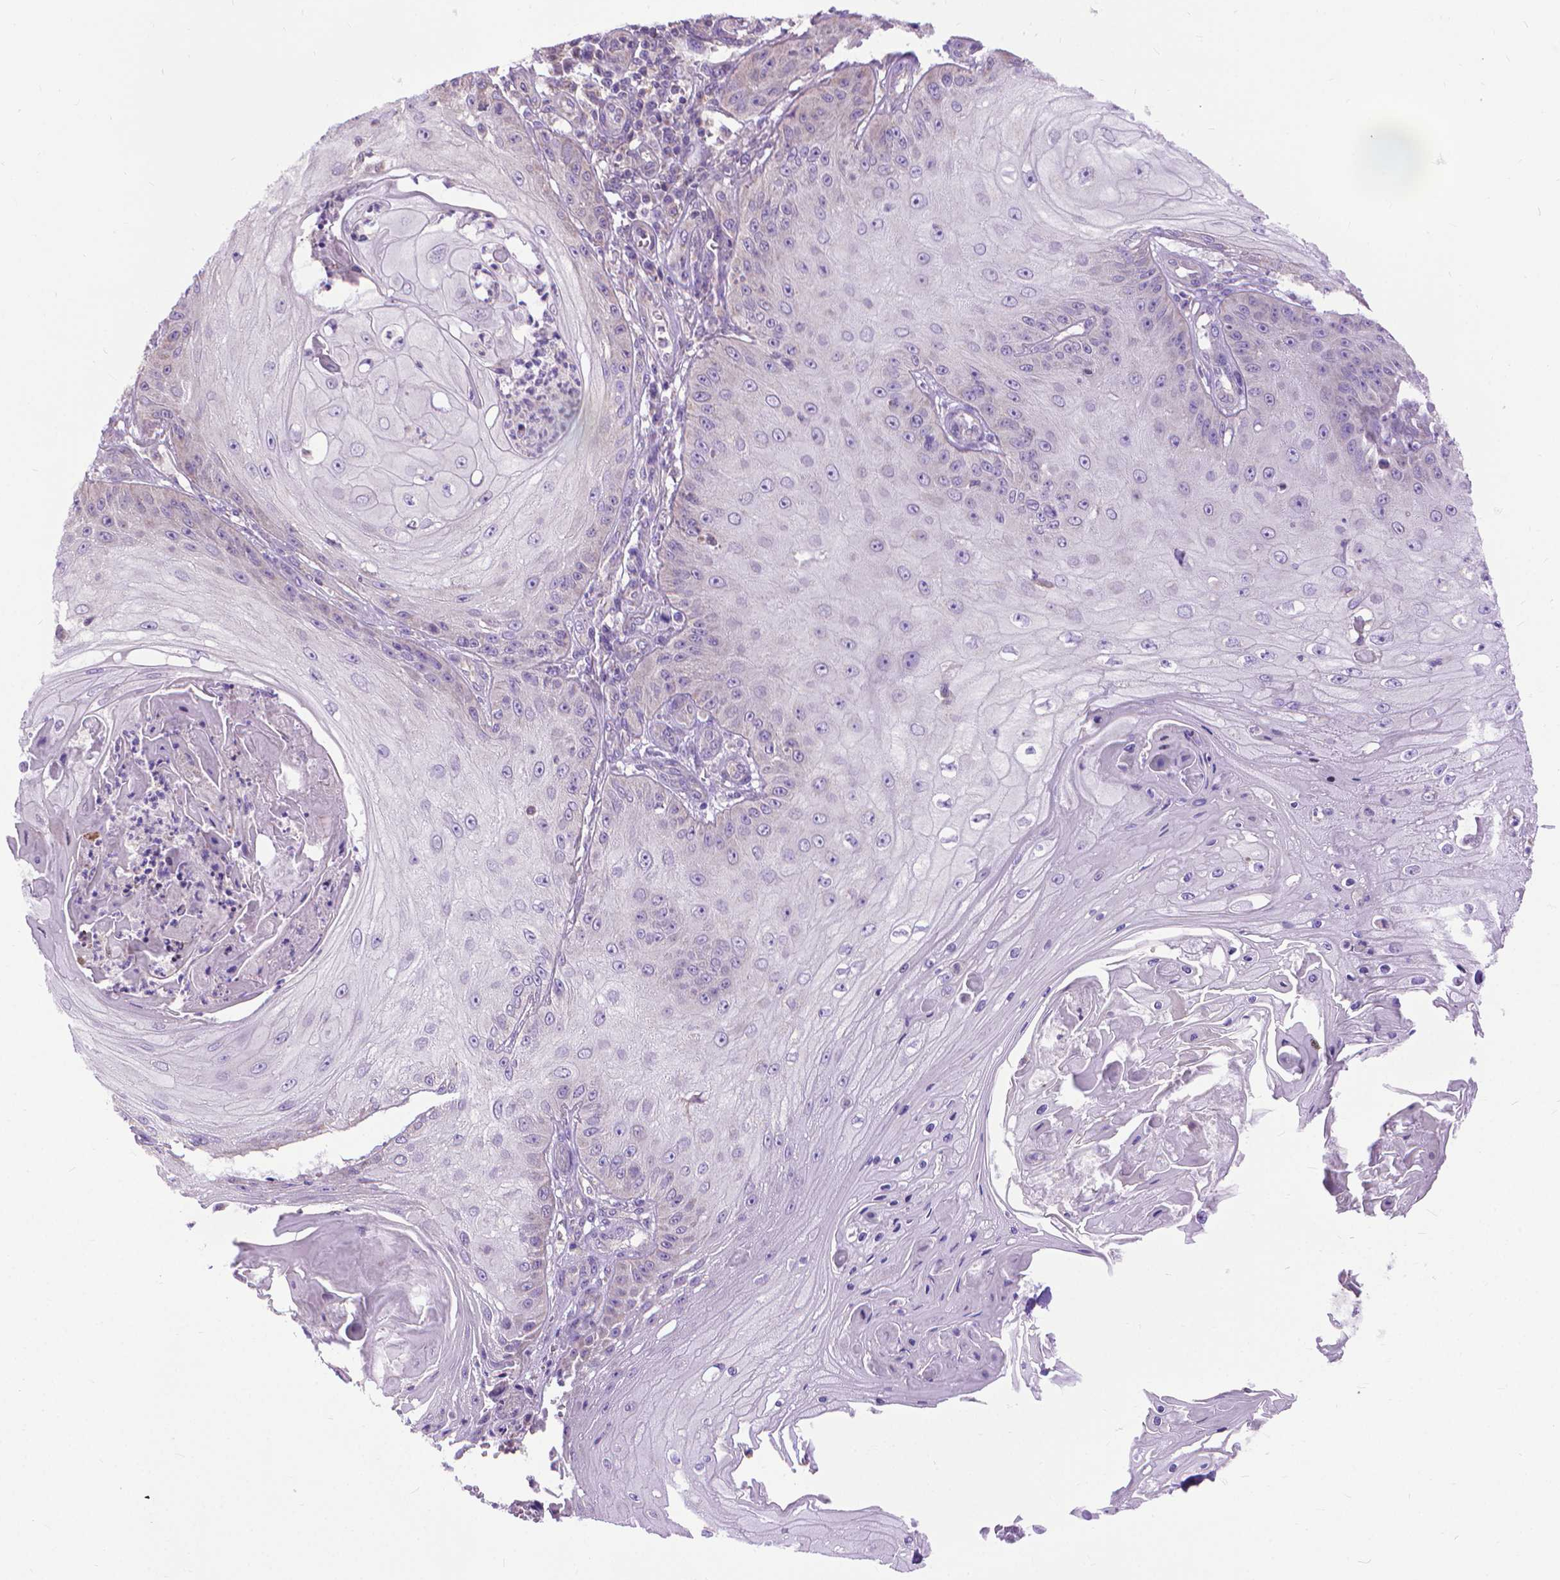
{"staining": {"intensity": "negative", "quantity": "none", "location": "none"}, "tissue": "skin cancer", "cell_type": "Tumor cells", "image_type": "cancer", "snomed": [{"axis": "morphology", "description": "Squamous cell carcinoma, NOS"}, {"axis": "topography", "description": "Skin"}], "caption": "IHC micrograph of neoplastic tissue: human skin squamous cell carcinoma stained with DAB displays no significant protein expression in tumor cells.", "gene": "SYN1", "patient": {"sex": "male", "age": 70}}